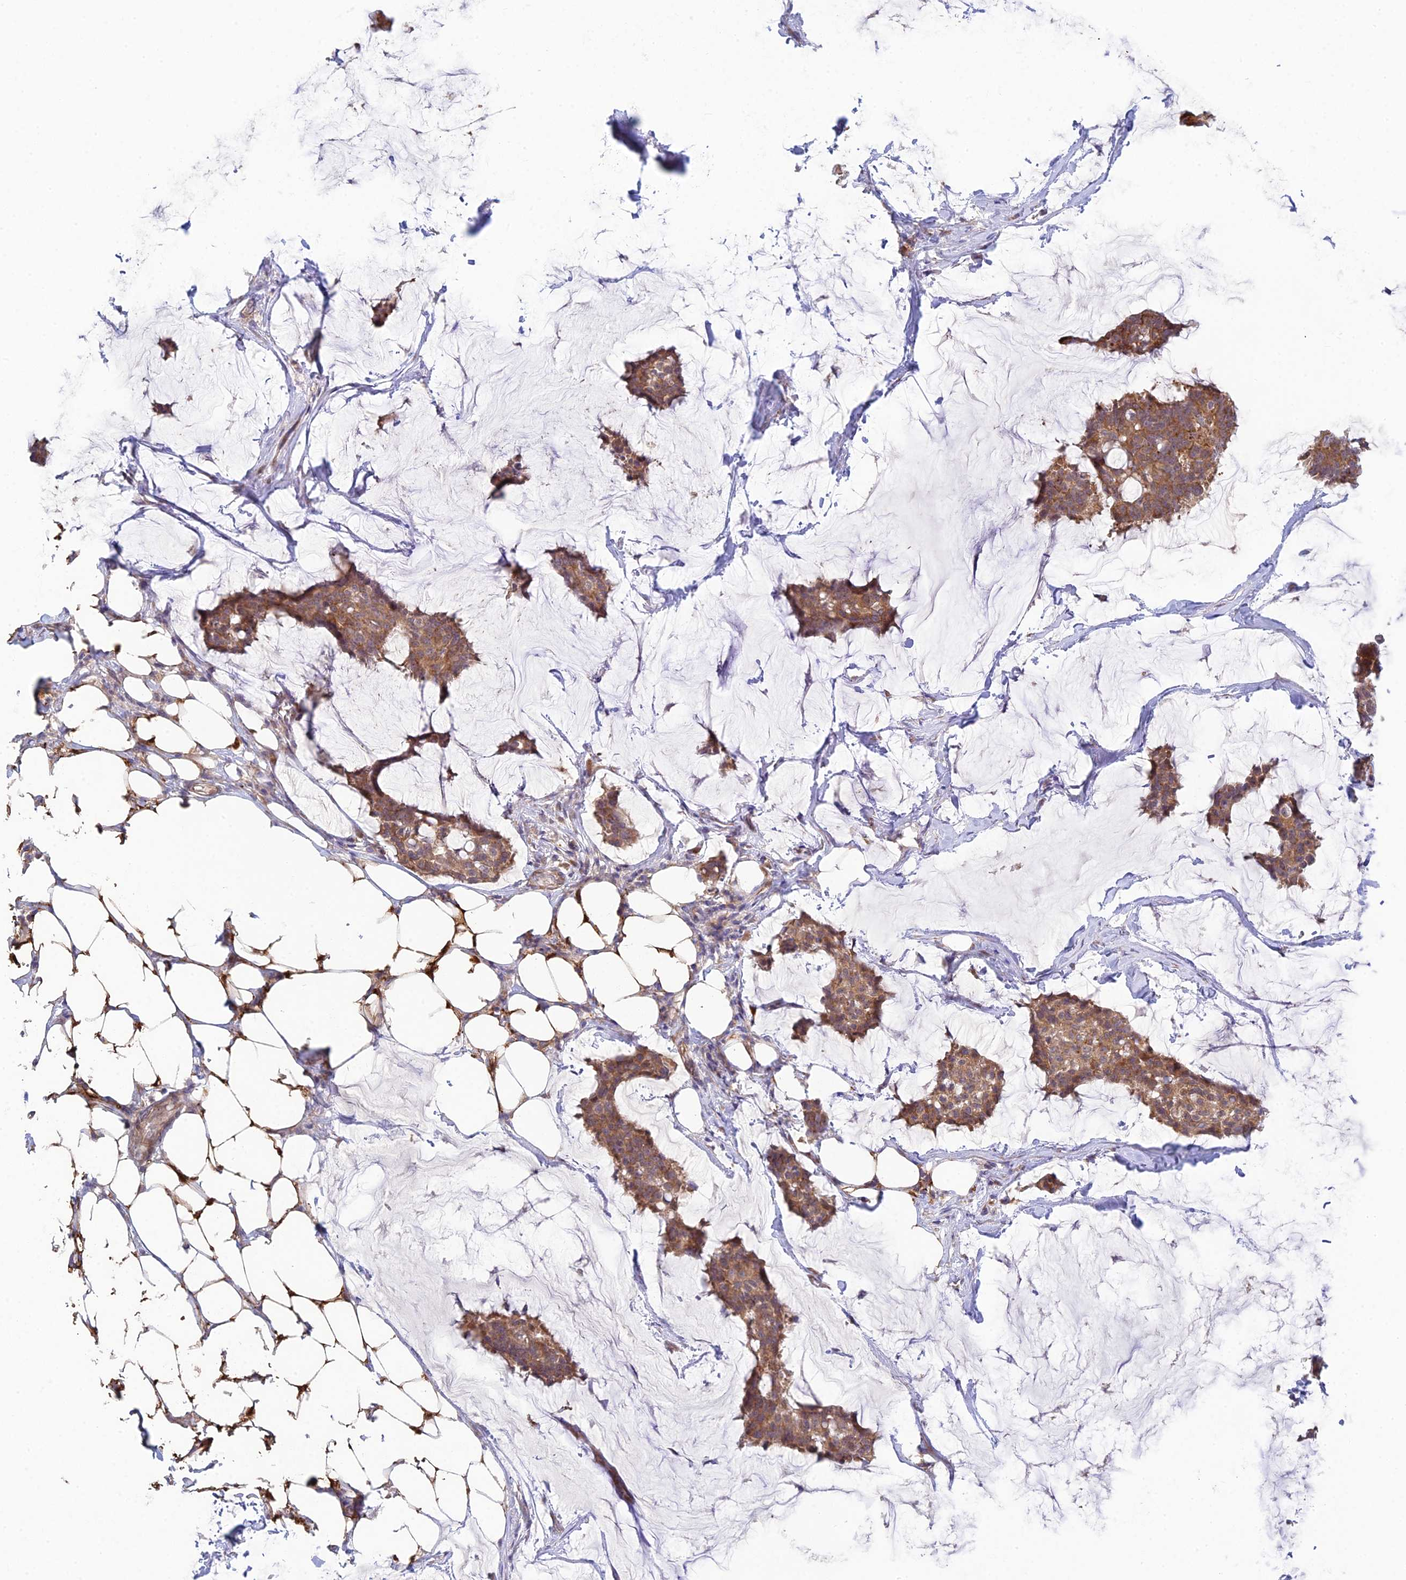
{"staining": {"intensity": "moderate", "quantity": ">75%", "location": "cytoplasmic/membranous"}, "tissue": "breast cancer", "cell_type": "Tumor cells", "image_type": "cancer", "snomed": [{"axis": "morphology", "description": "Duct carcinoma"}, {"axis": "topography", "description": "Breast"}], "caption": "Breast cancer (invasive ductal carcinoma) stained with a protein marker demonstrates moderate staining in tumor cells.", "gene": "INCA1", "patient": {"sex": "female", "age": 93}}